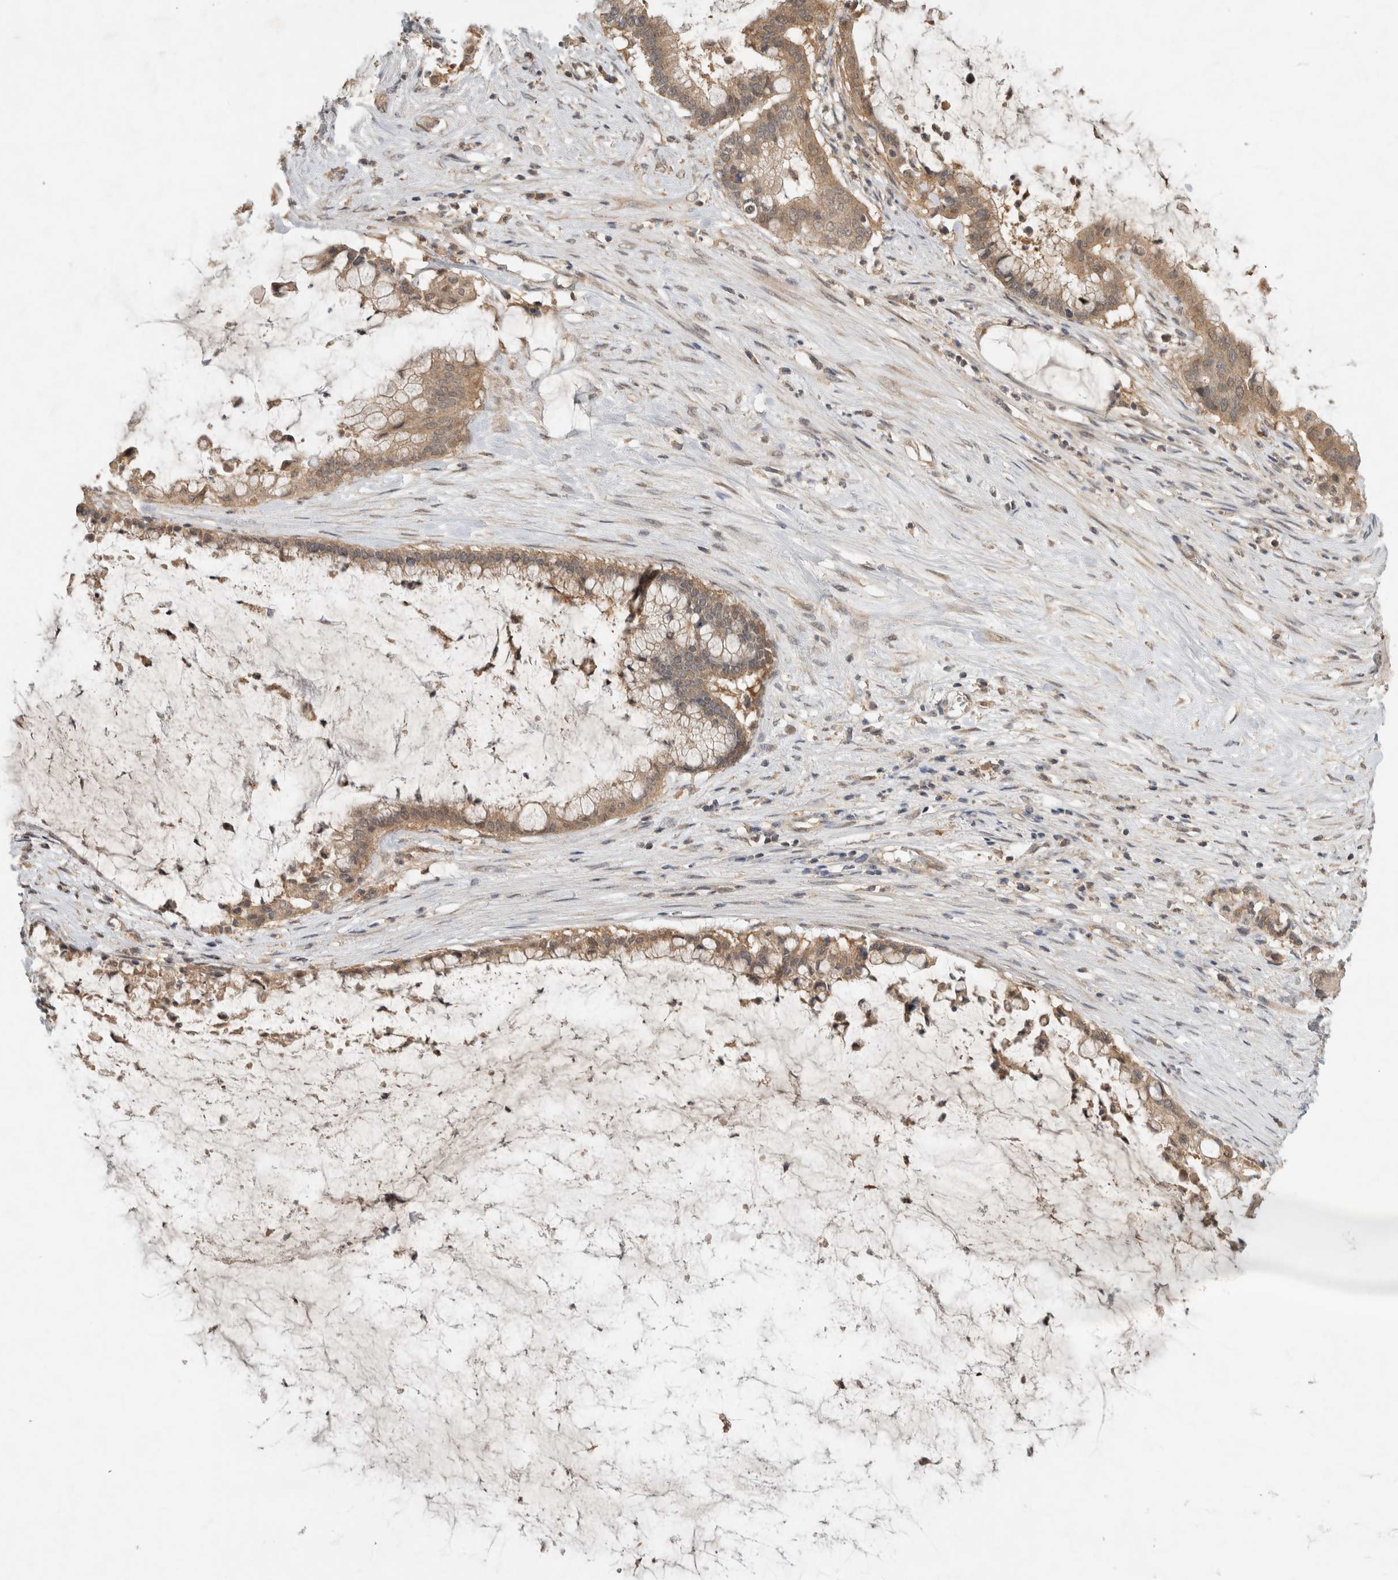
{"staining": {"intensity": "moderate", "quantity": ">75%", "location": "cytoplasmic/membranous"}, "tissue": "pancreatic cancer", "cell_type": "Tumor cells", "image_type": "cancer", "snomed": [{"axis": "morphology", "description": "Adenocarcinoma, NOS"}, {"axis": "topography", "description": "Pancreas"}], "caption": "This histopathology image exhibits pancreatic cancer stained with immunohistochemistry (IHC) to label a protein in brown. The cytoplasmic/membranous of tumor cells show moderate positivity for the protein. Nuclei are counter-stained blue.", "gene": "LOXL2", "patient": {"sex": "male", "age": 41}}